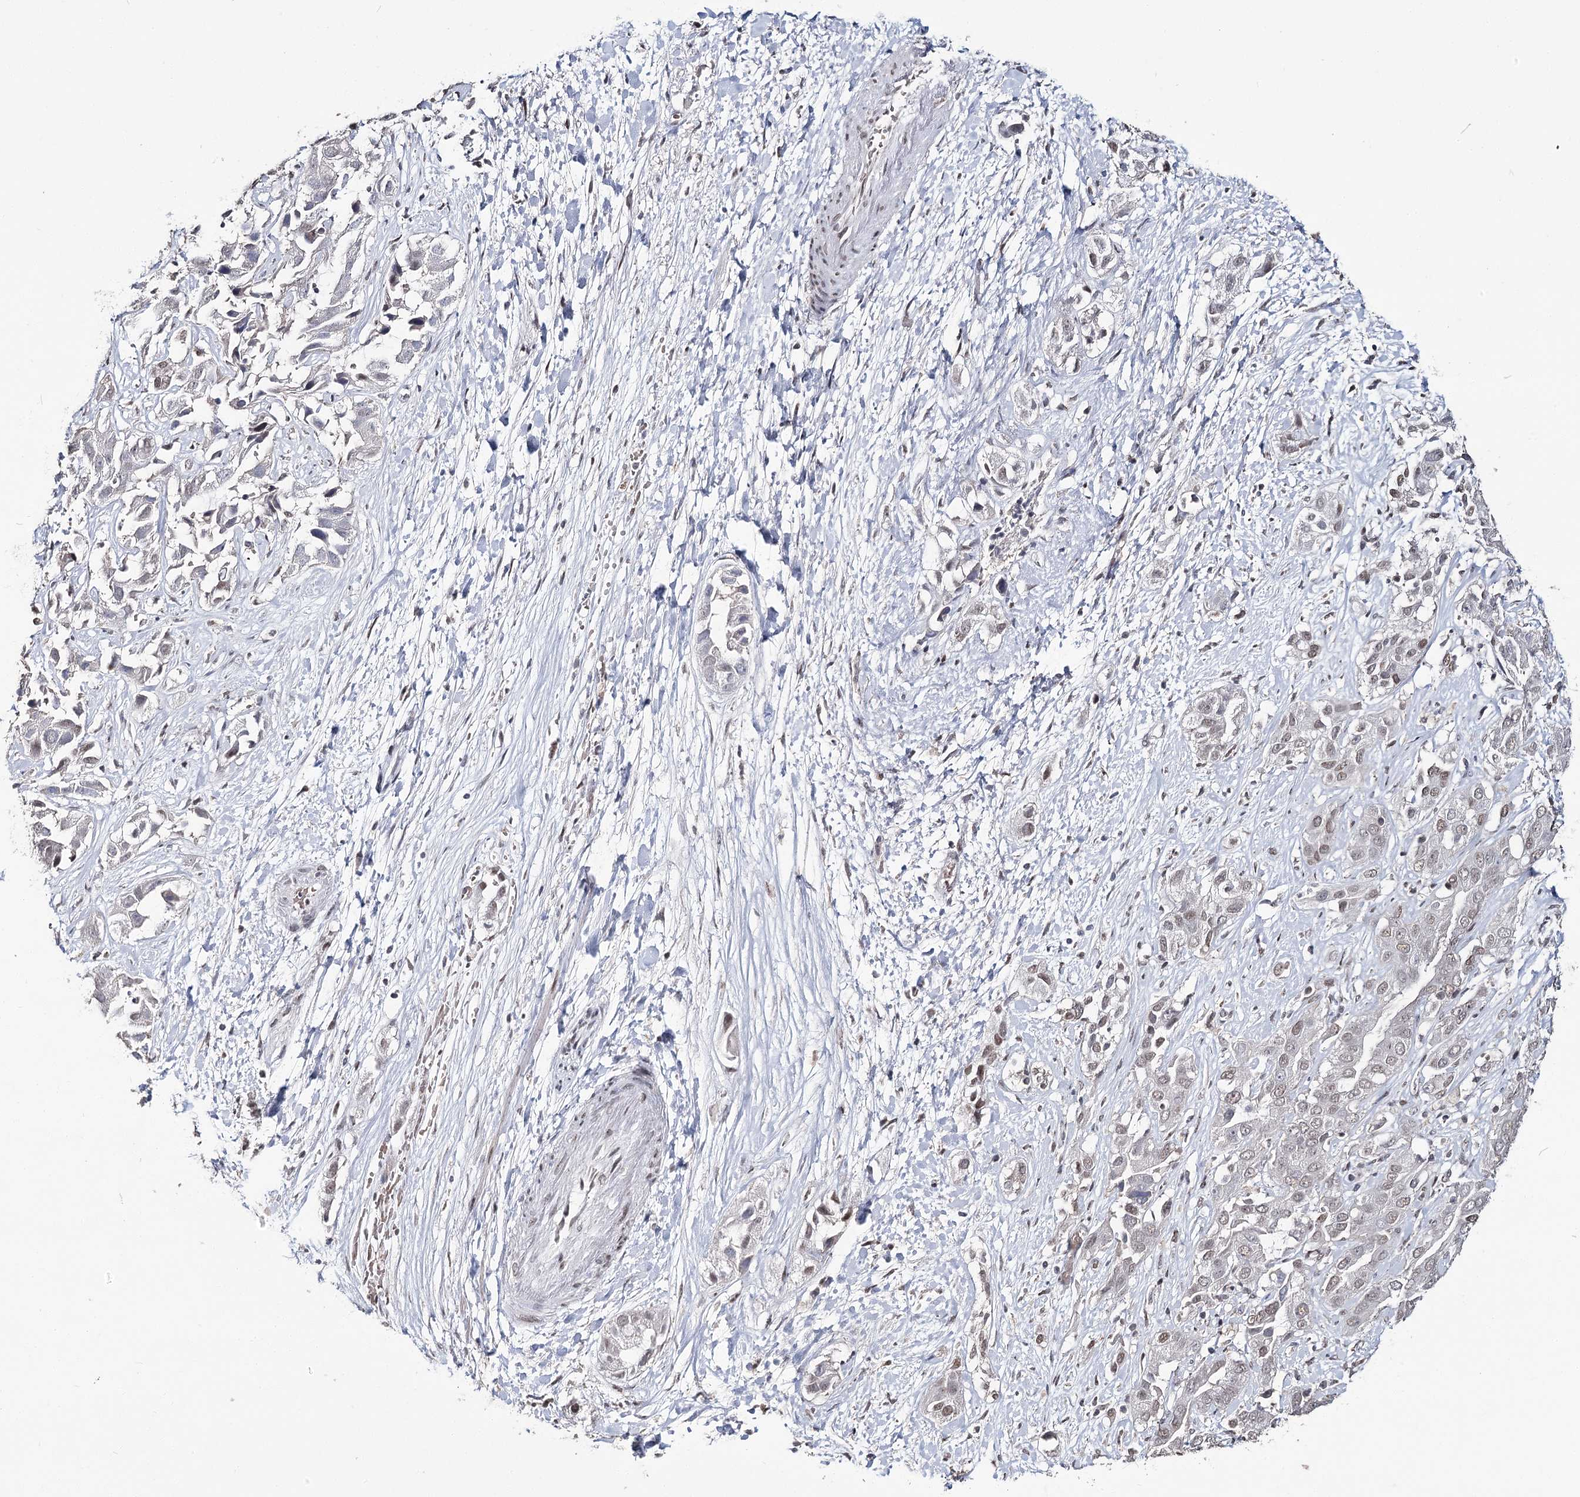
{"staining": {"intensity": "weak", "quantity": "25%-75%", "location": "cytoplasmic/membranous,nuclear"}, "tissue": "liver cancer", "cell_type": "Tumor cells", "image_type": "cancer", "snomed": [{"axis": "morphology", "description": "Cholangiocarcinoma"}, {"axis": "topography", "description": "Liver"}], "caption": "A histopathology image of cholangiocarcinoma (liver) stained for a protein shows weak cytoplasmic/membranous and nuclear brown staining in tumor cells. The protein of interest is stained brown, and the nuclei are stained in blue (DAB IHC with brightfield microscopy, high magnification).", "gene": "KIAA0930", "patient": {"sex": "female", "age": 52}}